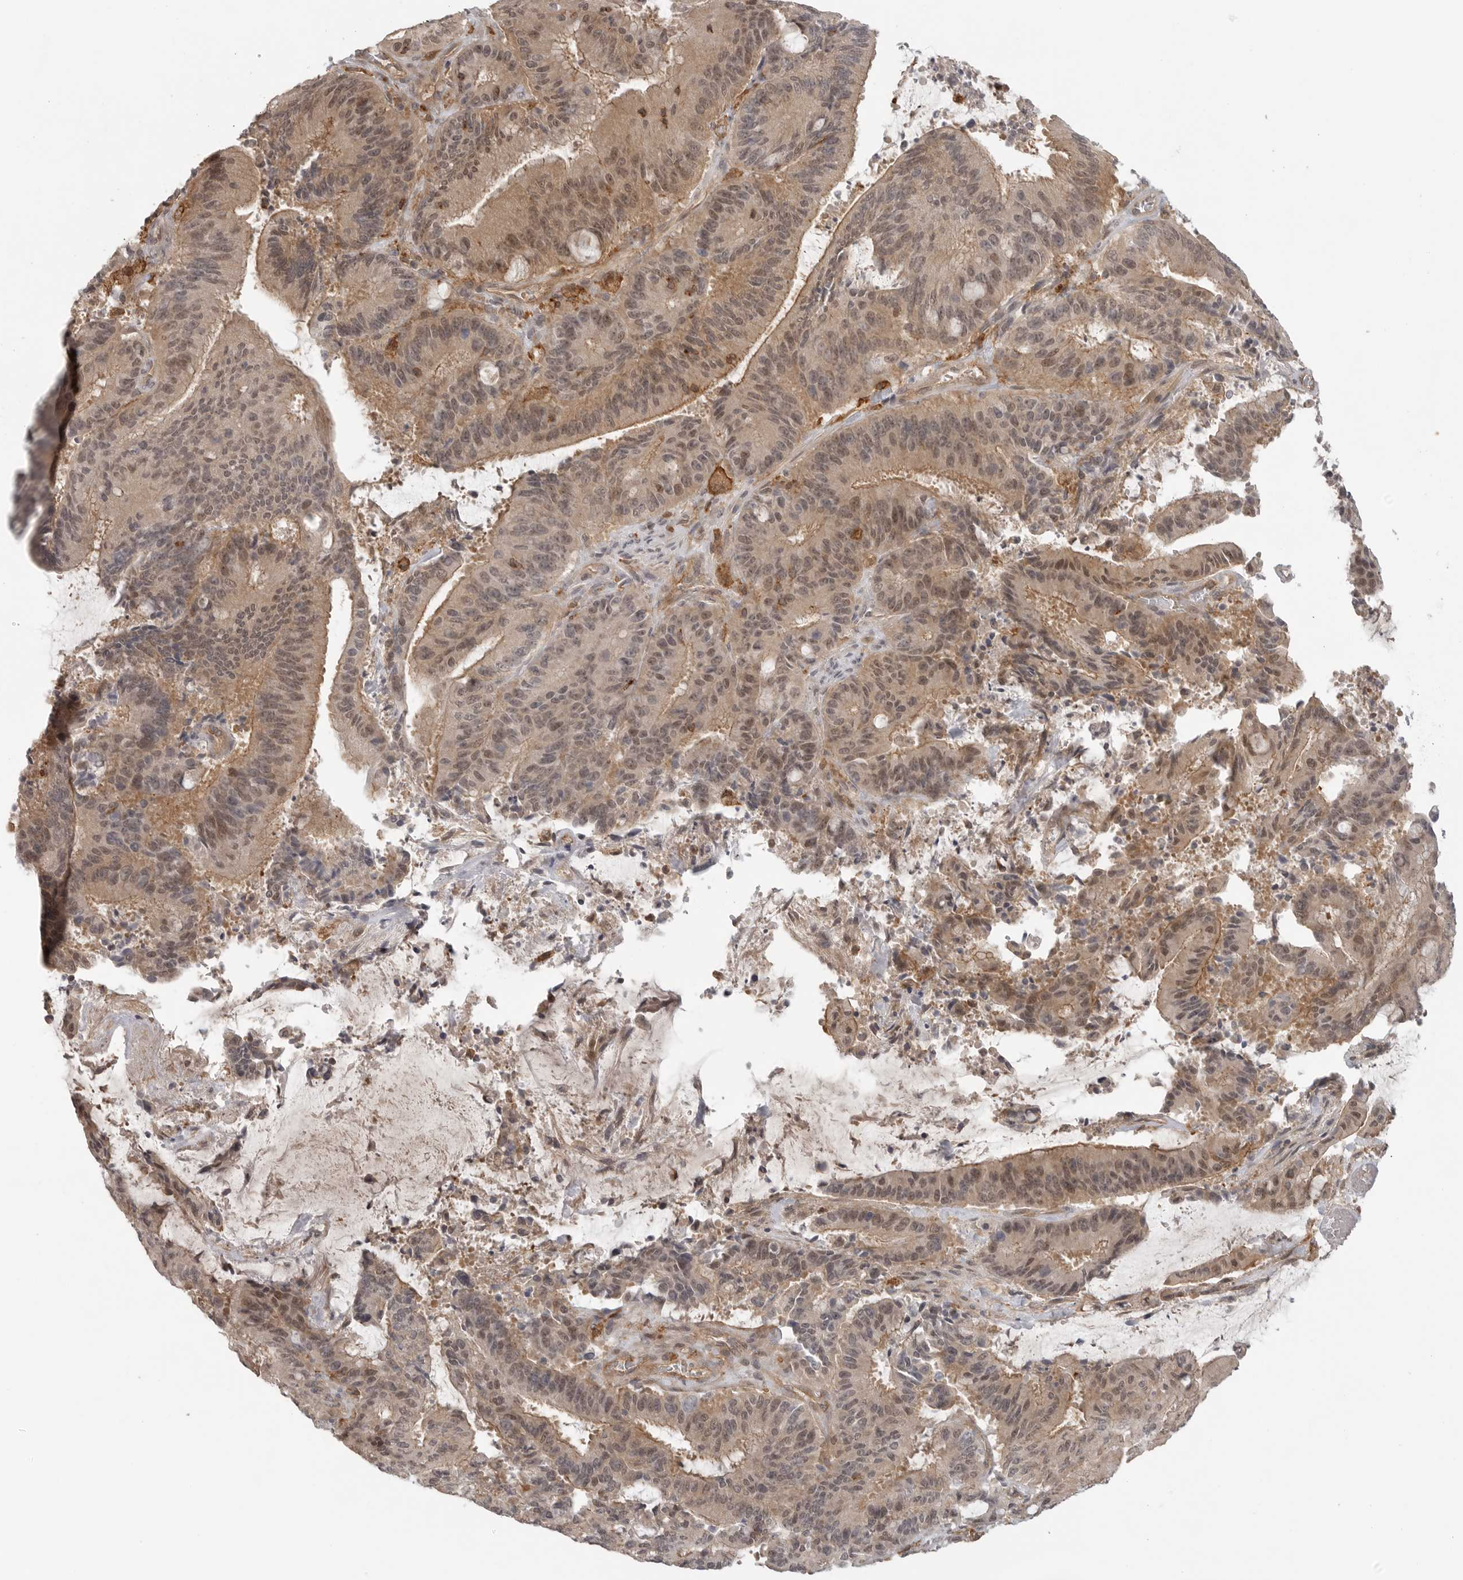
{"staining": {"intensity": "moderate", "quantity": ">75%", "location": "cytoplasmic/membranous,nuclear"}, "tissue": "liver cancer", "cell_type": "Tumor cells", "image_type": "cancer", "snomed": [{"axis": "morphology", "description": "Normal tissue, NOS"}, {"axis": "morphology", "description": "Cholangiocarcinoma"}, {"axis": "topography", "description": "Liver"}, {"axis": "topography", "description": "Peripheral nerve tissue"}], "caption": "A brown stain highlights moderate cytoplasmic/membranous and nuclear positivity of a protein in human cholangiocarcinoma (liver) tumor cells.", "gene": "DBNL", "patient": {"sex": "female", "age": 73}}